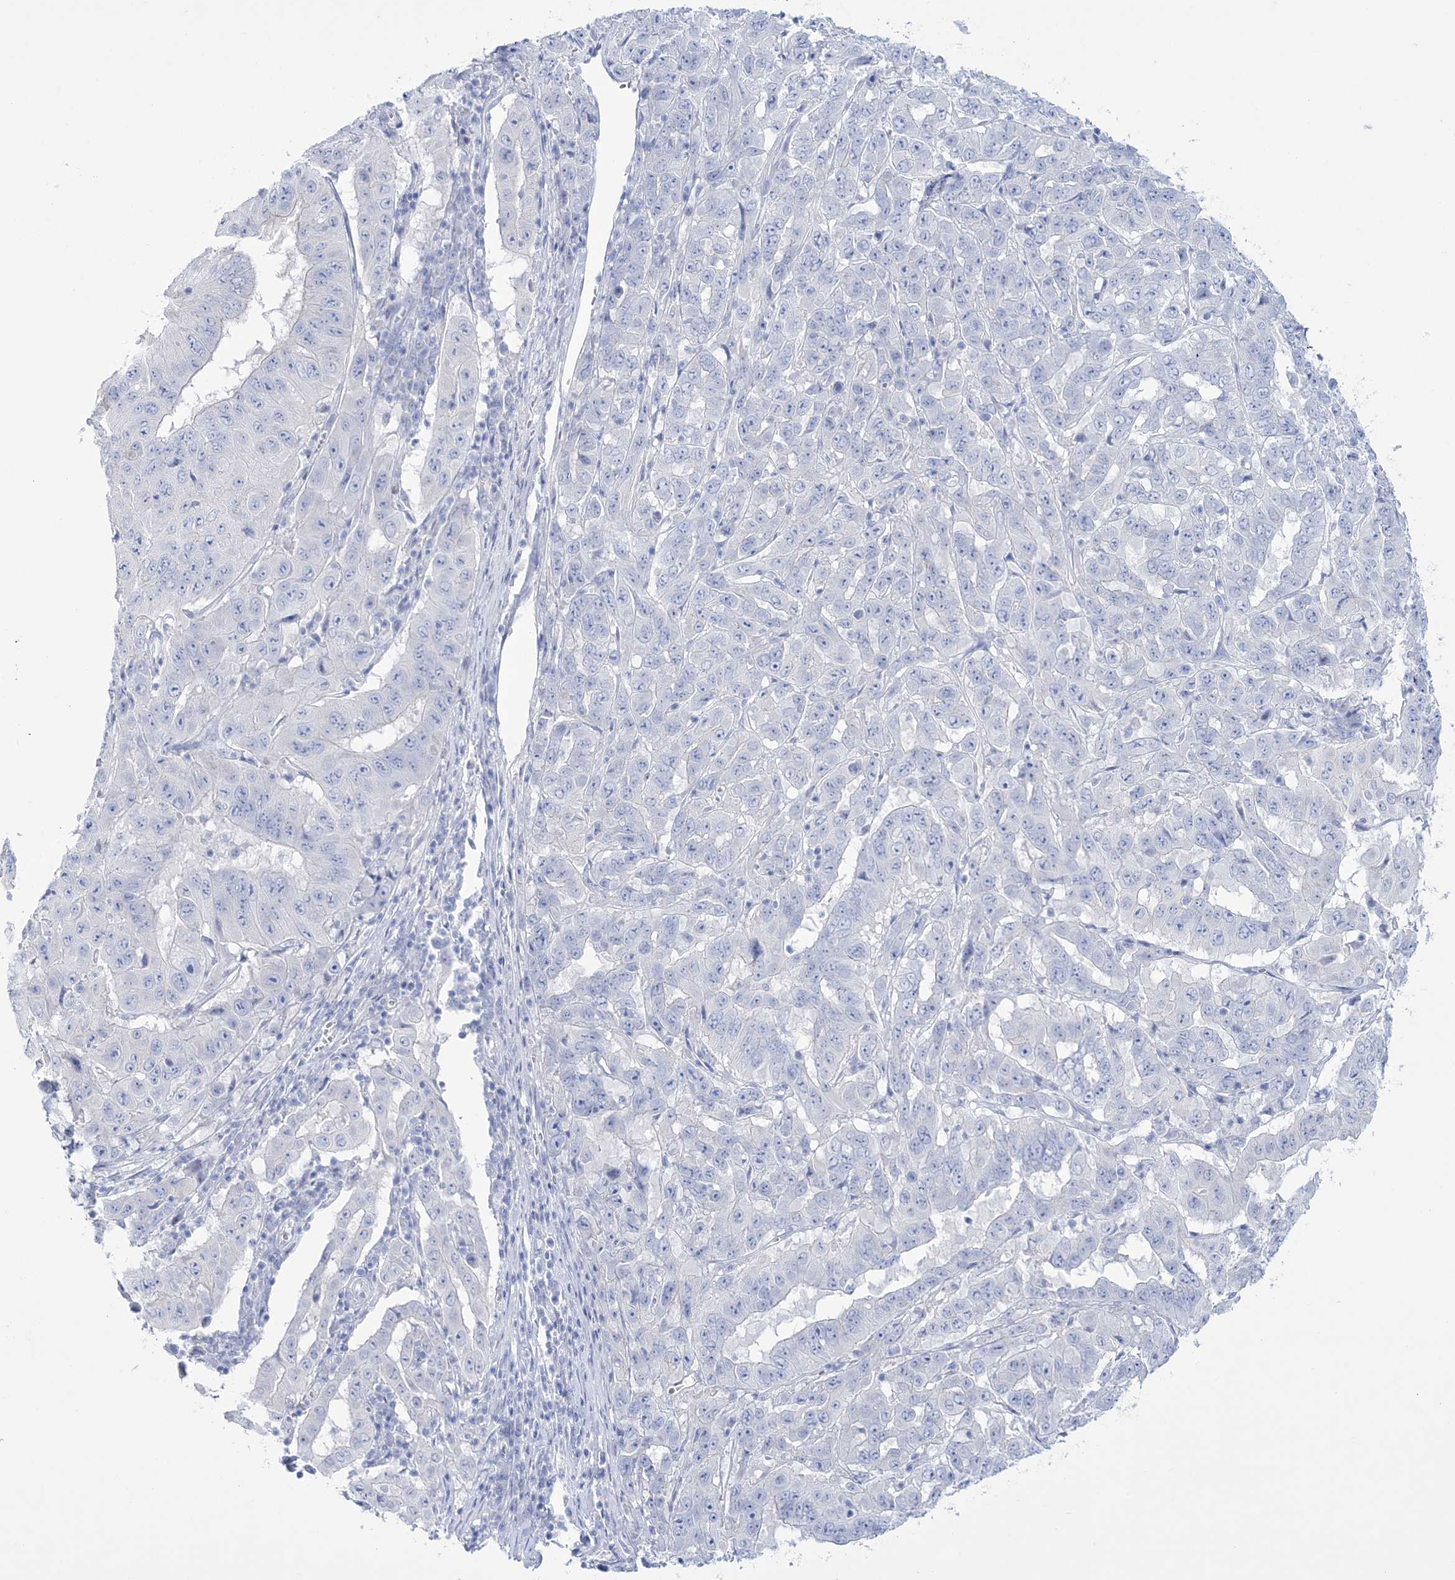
{"staining": {"intensity": "negative", "quantity": "none", "location": "none"}, "tissue": "pancreatic cancer", "cell_type": "Tumor cells", "image_type": "cancer", "snomed": [{"axis": "morphology", "description": "Adenocarcinoma, NOS"}, {"axis": "topography", "description": "Pancreas"}], "caption": "Histopathology image shows no significant protein staining in tumor cells of pancreatic cancer (adenocarcinoma).", "gene": "RBP2", "patient": {"sex": "male", "age": 63}}